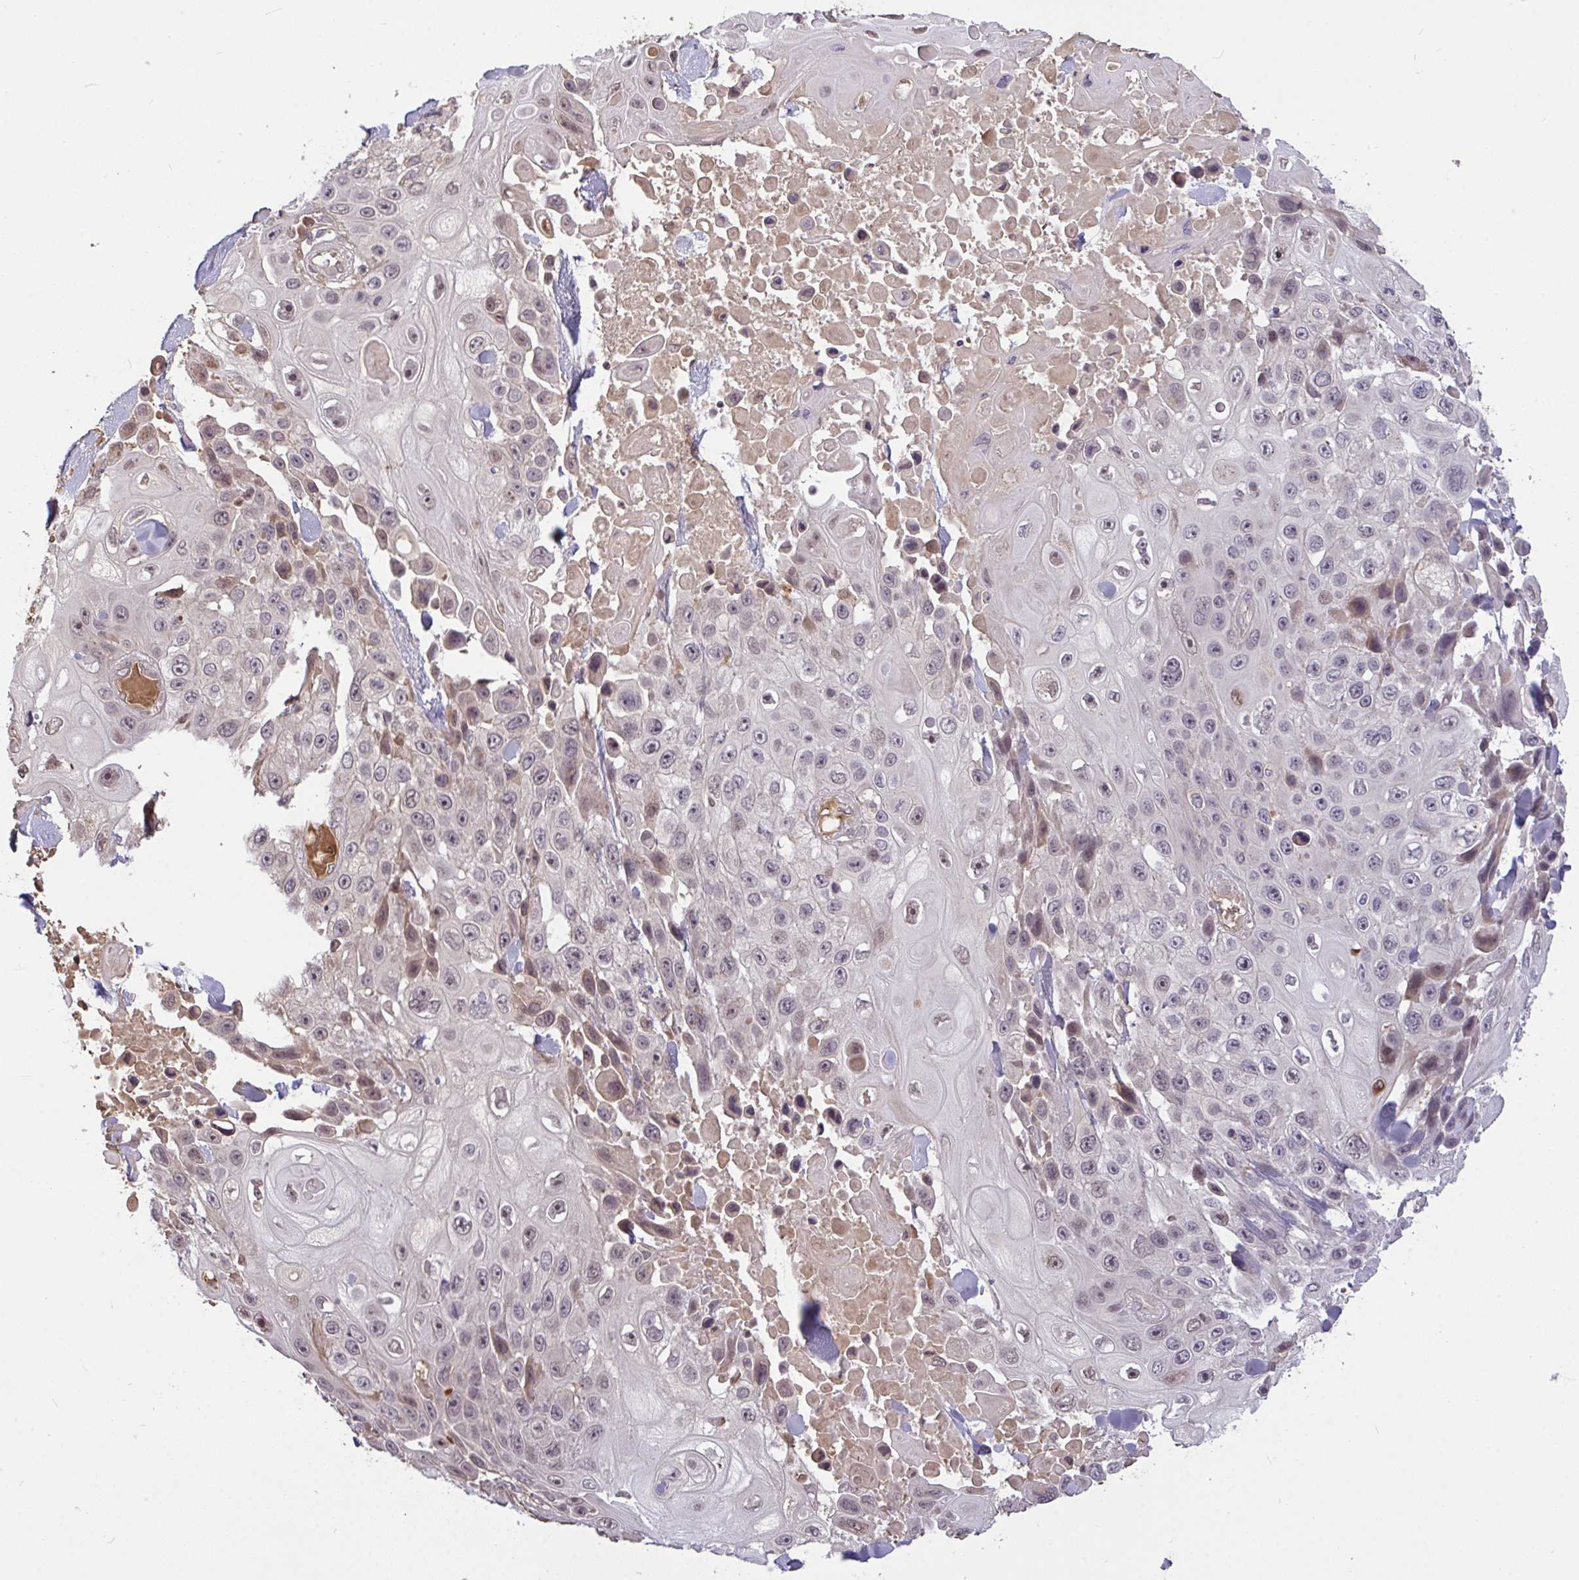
{"staining": {"intensity": "weak", "quantity": "<25%", "location": "nuclear"}, "tissue": "skin cancer", "cell_type": "Tumor cells", "image_type": "cancer", "snomed": [{"axis": "morphology", "description": "Squamous cell carcinoma, NOS"}, {"axis": "topography", "description": "Skin"}], "caption": "The histopathology image displays no staining of tumor cells in skin squamous cell carcinoma.", "gene": "FCER1A", "patient": {"sex": "male", "age": 82}}